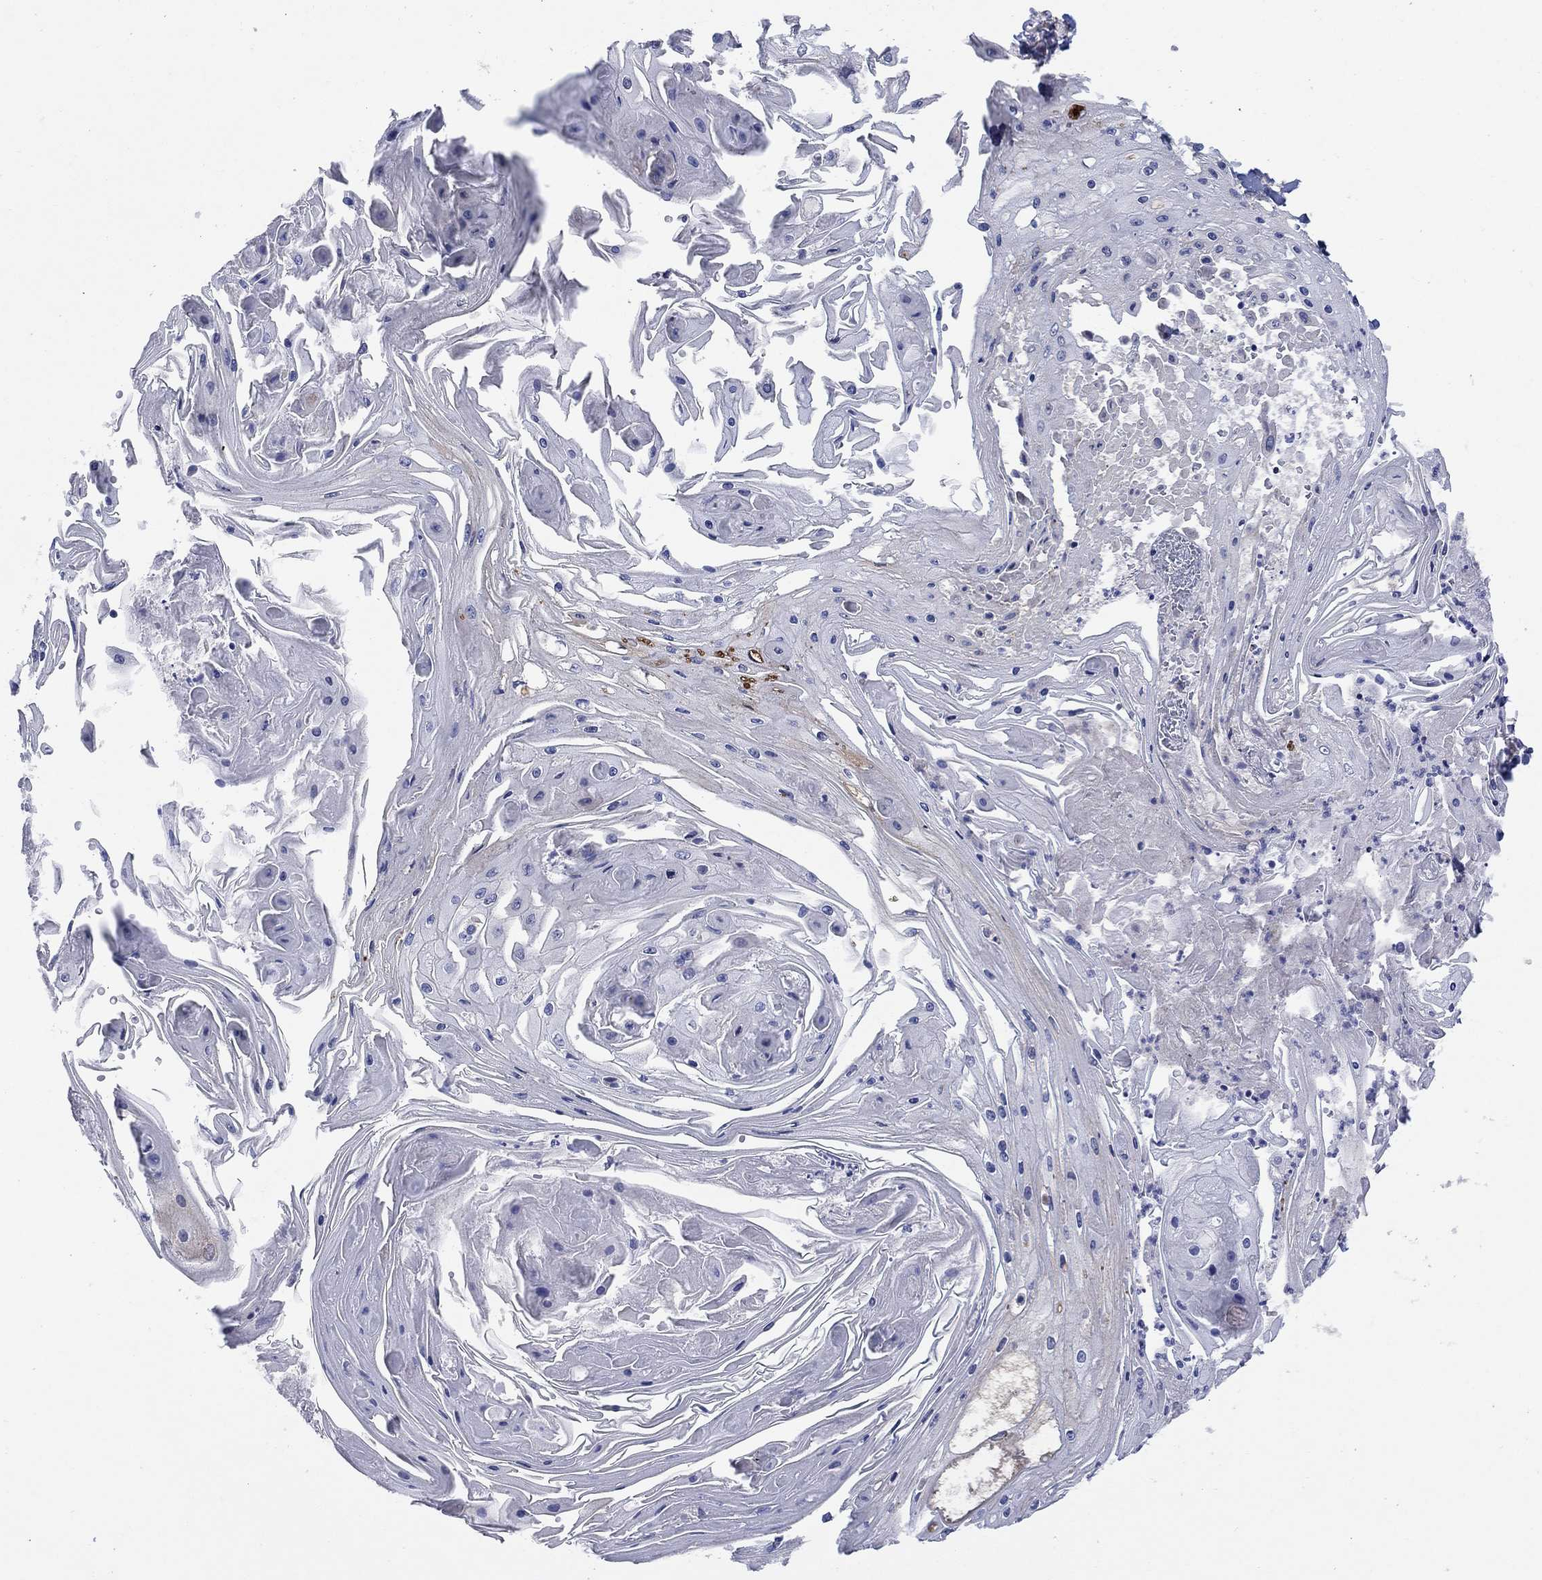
{"staining": {"intensity": "negative", "quantity": "none", "location": "none"}, "tissue": "skin cancer", "cell_type": "Tumor cells", "image_type": "cancer", "snomed": [{"axis": "morphology", "description": "Squamous cell carcinoma, NOS"}, {"axis": "topography", "description": "Skin"}], "caption": "Tumor cells are negative for brown protein staining in skin squamous cell carcinoma.", "gene": "CLVS1", "patient": {"sex": "male", "age": 70}}